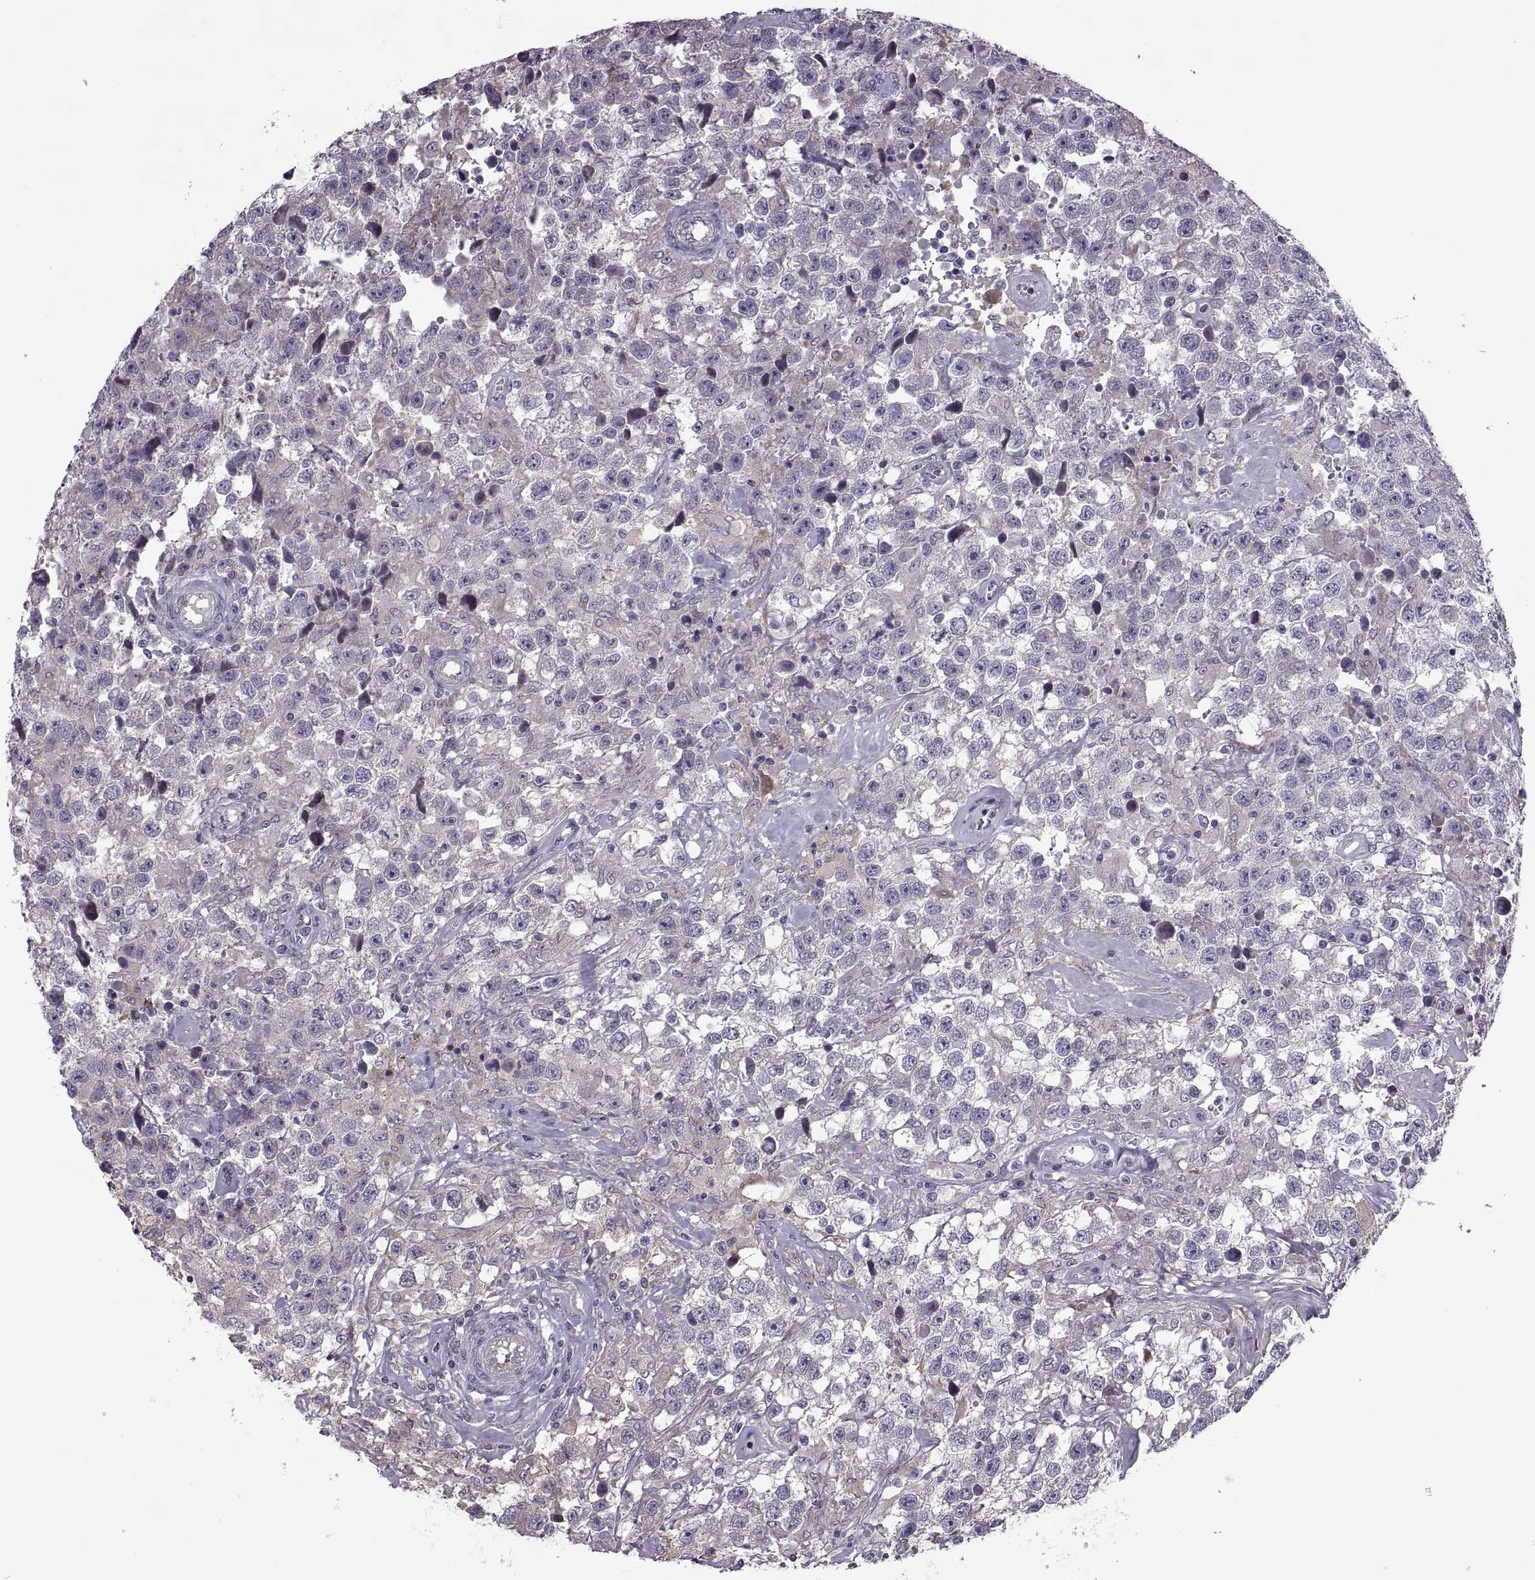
{"staining": {"intensity": "negative", "quantity": "none", "location": "none"}, "tissue": "testis cancer", "cell_type": "Tumor cells", "image_type": "cancer", "snomed": [{"axis": "morphology", "description": "Seminoma, NOS"}, {"axis": "topography", "description": "Testis"}], "caption": "Tumor cells show no significant protein staining in testis seminoma.", "gene": "ODF3", "patient": {"sex": "male", "age": 43}}